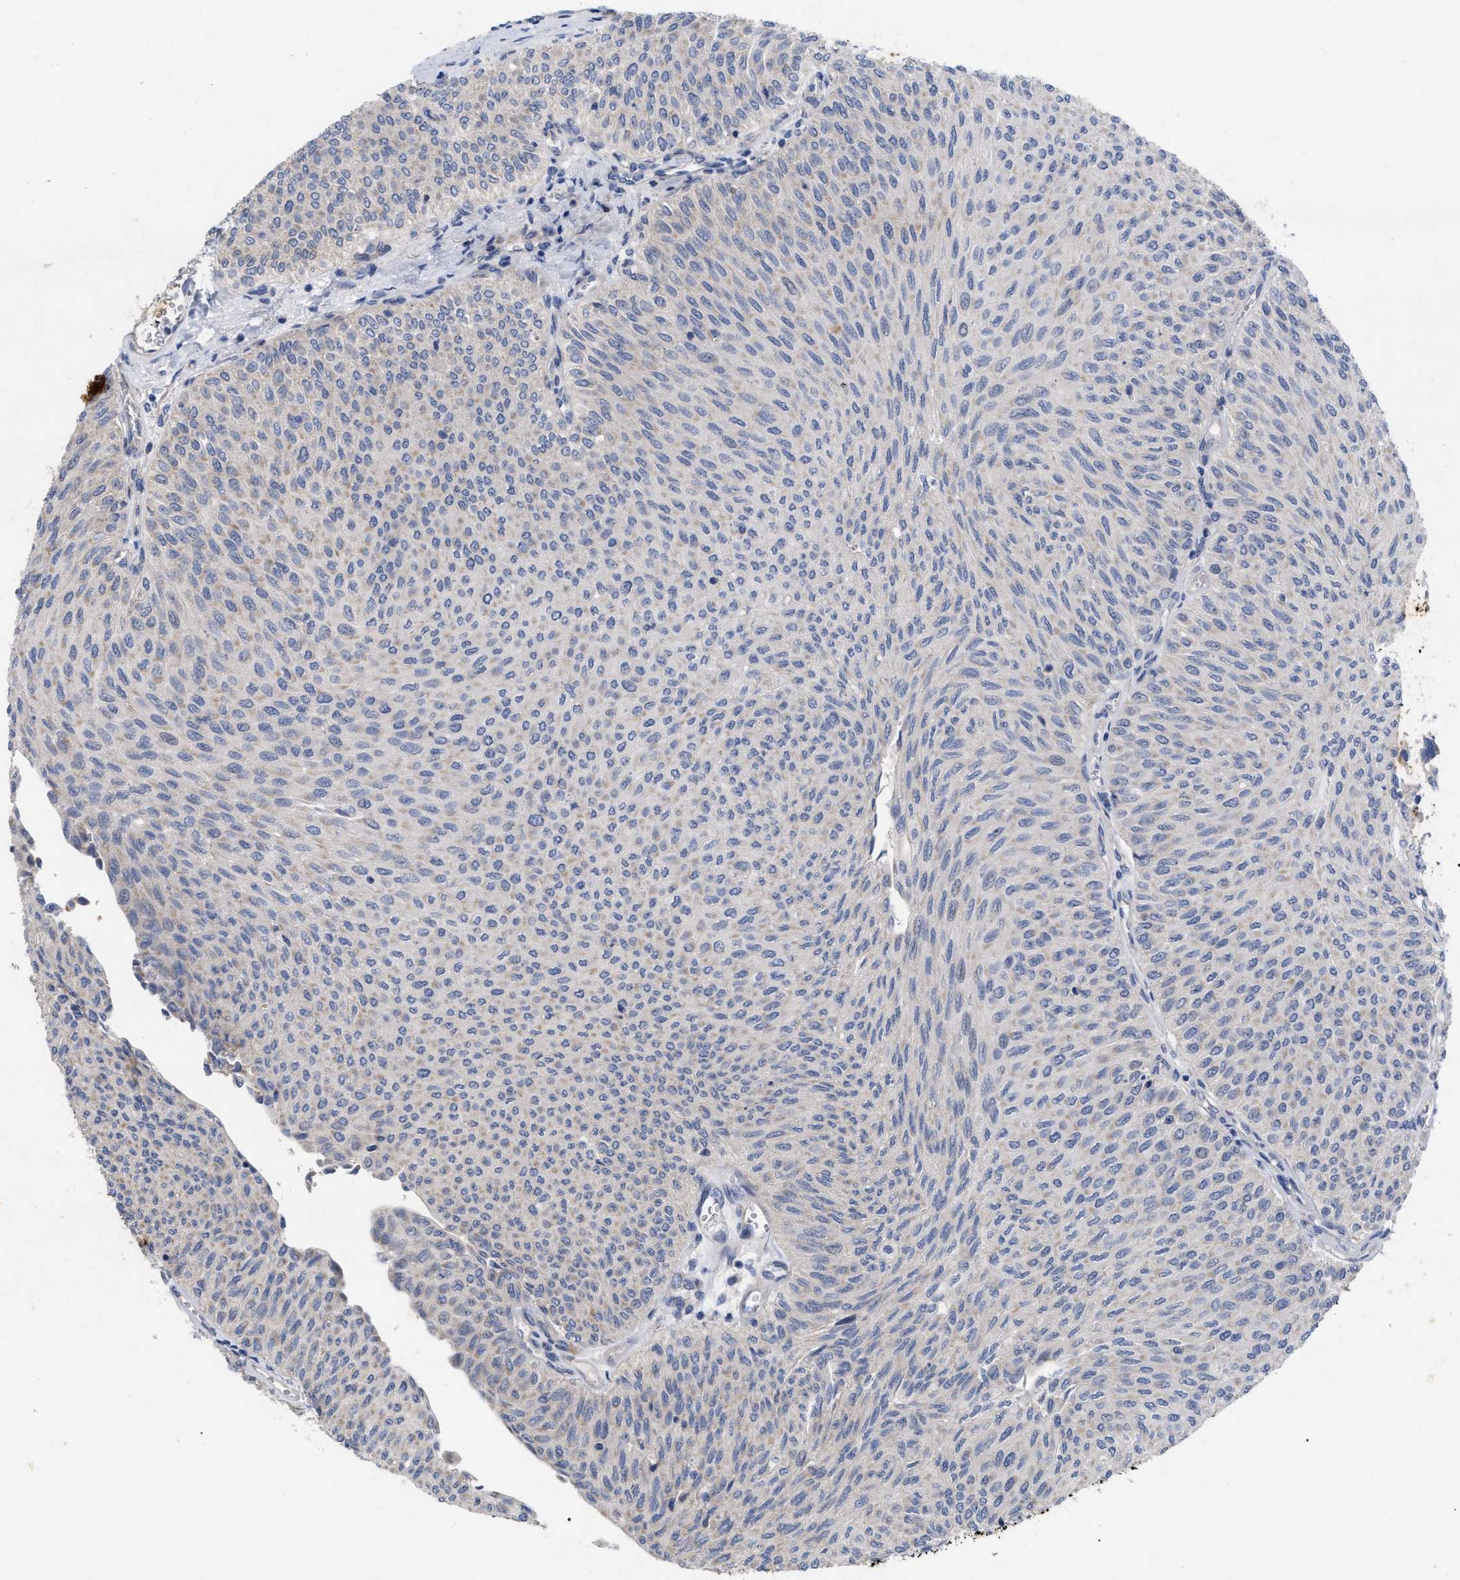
{"staining": {"intensity": "negative", "quantity": "none", "location": "none"}, "tissue": "urothelial cancer", "cell_type": "Tumor cells", "image_type": "cancer", "snomed": [{"axis": "morphology", "description": "Urothelial carcinoma, Low grade"}, {"axis": "topography", "description": "Urinary bladder"}], "caption": "Immunohistochemistry image of urothelial cancer stained for a protein (brown), which displays no staining in tumor cells.", "gene": "VIP", "patient": {"sex": "male", "age": 78}}